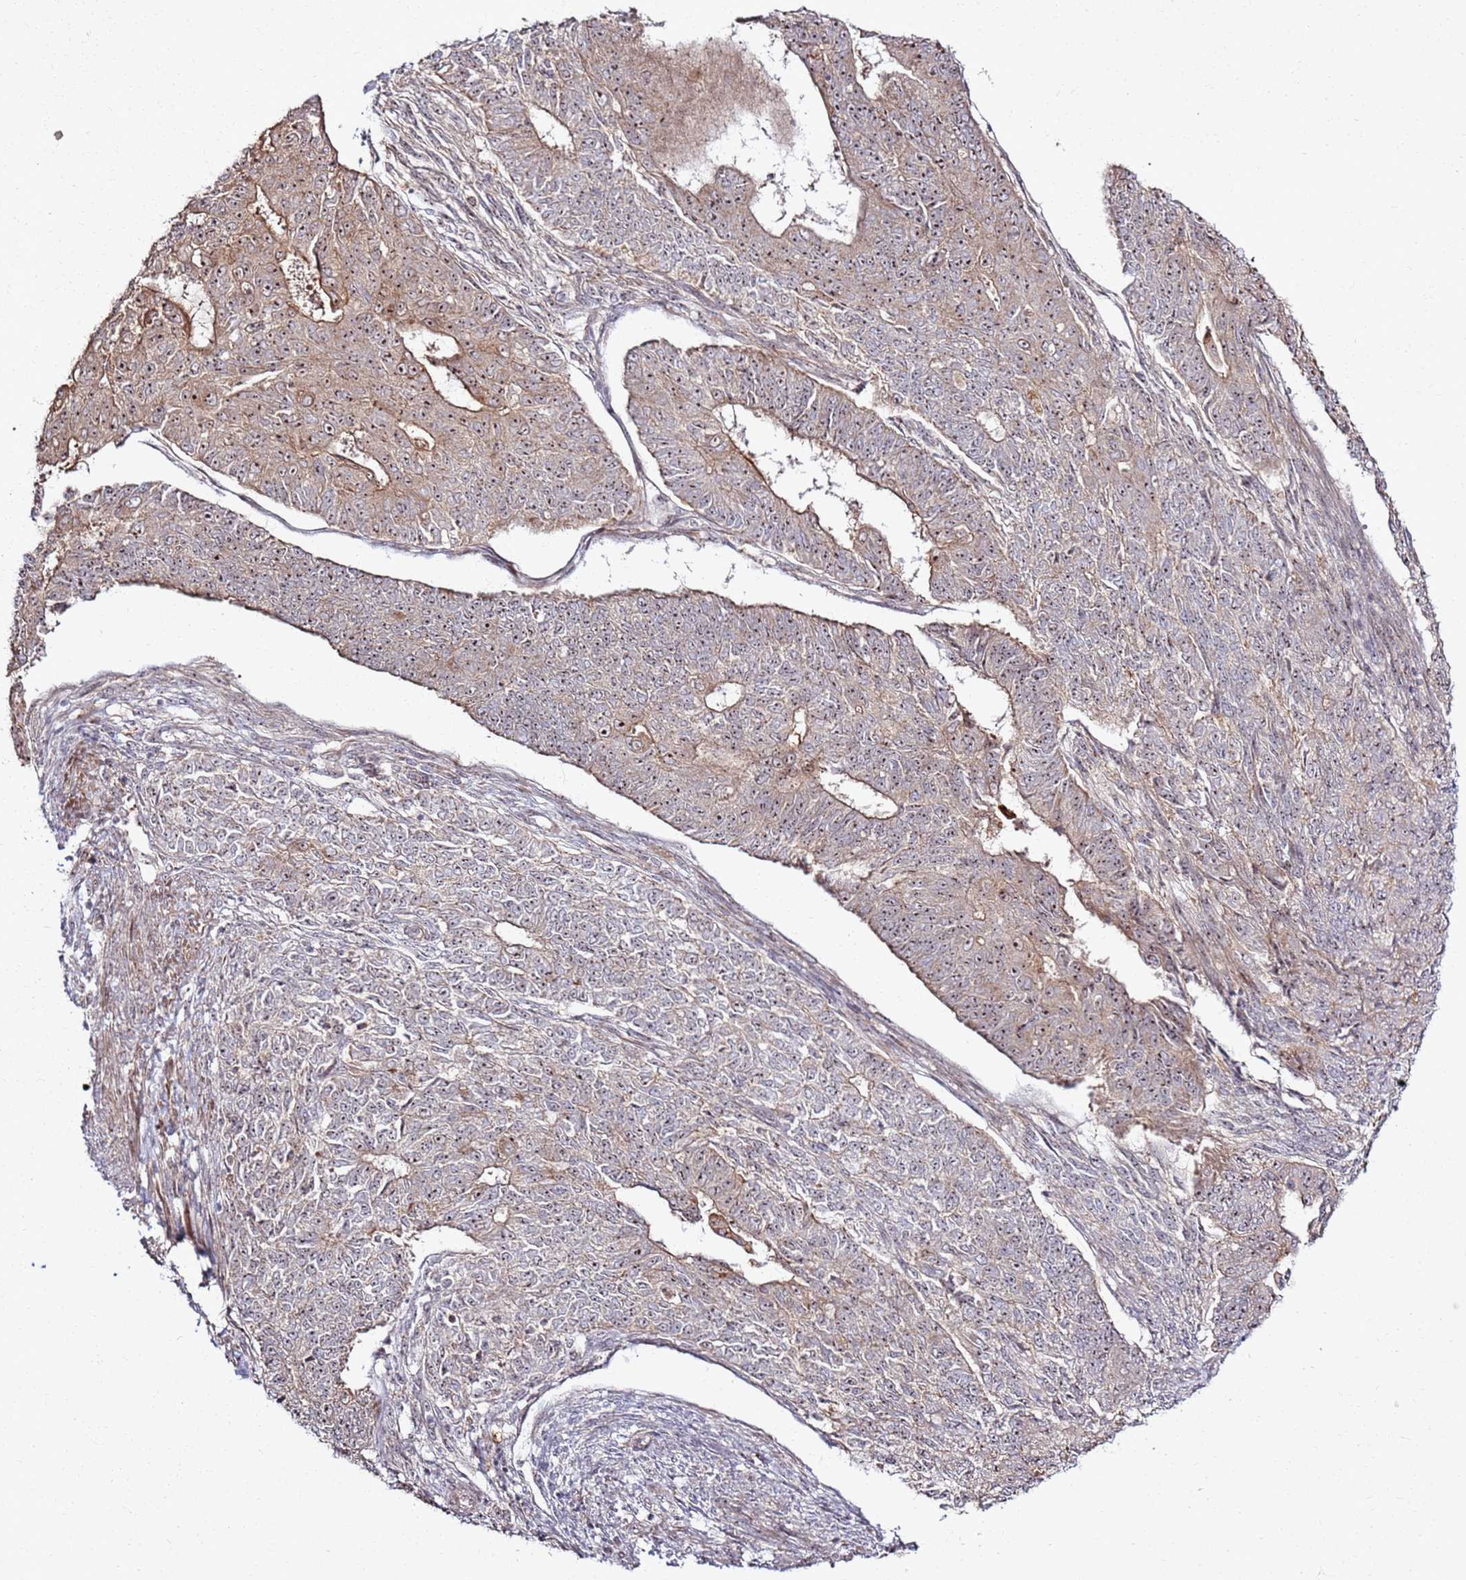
{"staining": {"intensity": "moderate", "quantity": "<25%", "location": "cytoplasmic/membranous,nuclear"}, "tissue": "endometrial cancer", "cell_type": "Tumor cells", "image_type": "cancer", "snomed": [{"axis": "morphology", "description": "Adenocarcinoma, NOS"}, {"axis": "topography", "description": "Endometrium"}], "caption": "This is an image of immunohistochemistry (IHC) staining of endometrial cancer, which shows moderate staining in the cytoplasmic/membranous and nuclear of tumor cells.", "gene": "CNPY1", "patient": {"sex": "female", "age": 32}}